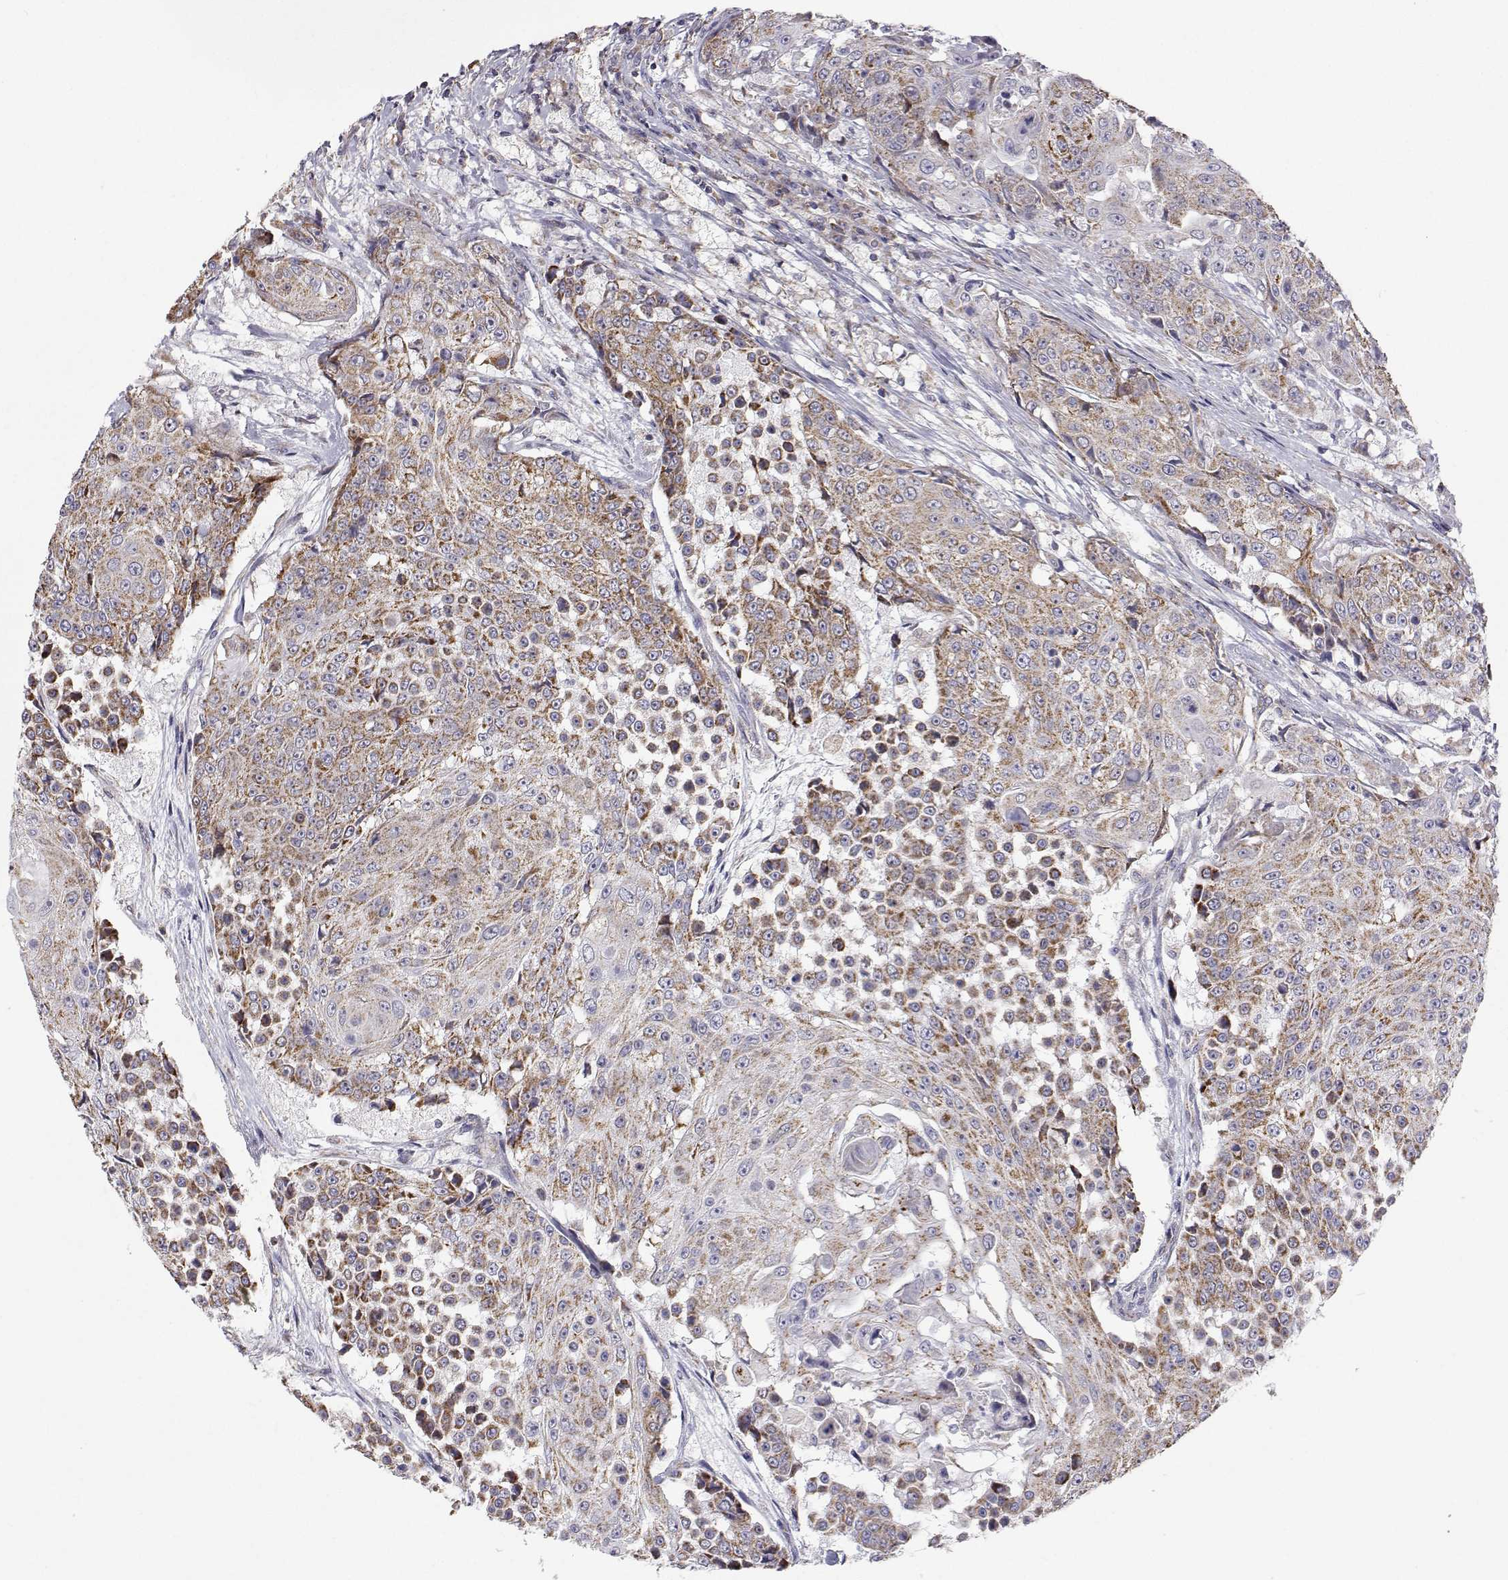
{"staining": {"intensity": "moderate", "quantity": "25%-75%", "location": "cytoplasmic/membranous"}, "tissue": "urothelial cancer", "cell_type": "Tumor cells", "image_type": "cancer", "snomed": [{"axis": "morphology", "description": "Urothelial carcinoma, High grade"}, {"axis": "topography", "description": "Urinary bladder"}], "caption": "Protein expression analysis of urothelial cancer reveals moderate cytoplasmic/membranous staining in approximately 25%-75% of tumor cells.", "gene": "MRPL3", "patient": {"sex": "female", "age": 63}}